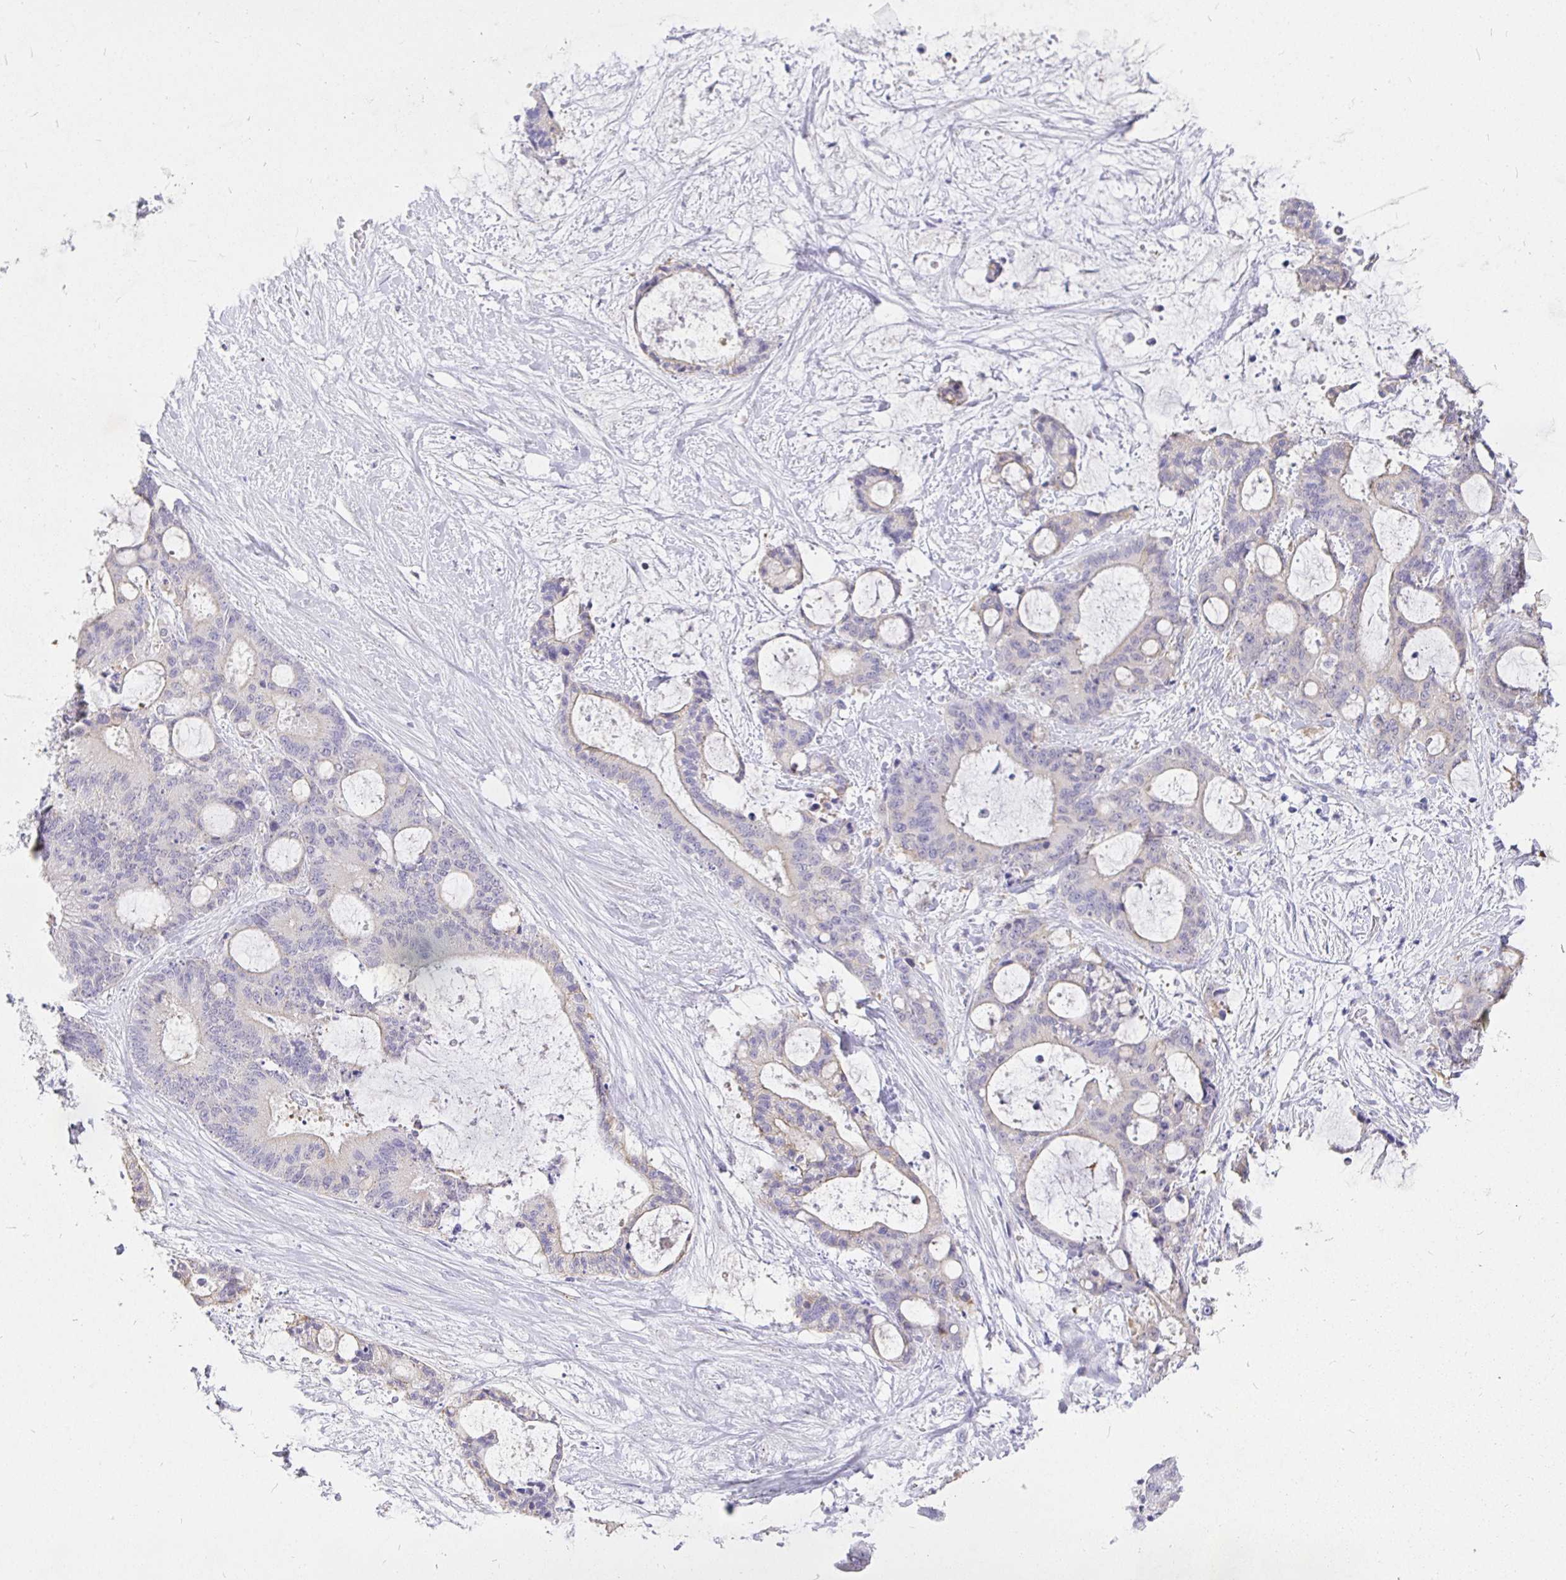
{"staining": {"intensity": "weak", "quantity": "<25%", "location": "cytoplasmic/membranous"}, "tissue": "liver cancer", "cell_type": "Tumor cells", "image_type": "cancer", "snomed": [{"axis": "morphology", "description": "Normal tissue, NOS"}, {"axis": "morphology", "description": "Cholangiocarcinoma"}, {"axis": "topography", "description": "Liver"}, {"axis": "topography", "description": "Peripheral nerve tissue"}], "caption": "Human cholangiocarcinoma (liver) stained for a protein using IHC demonstrates no positivity in tumor cells.", "gene": "EZHIP", "patient": {"sex": "female", "age": 73}}